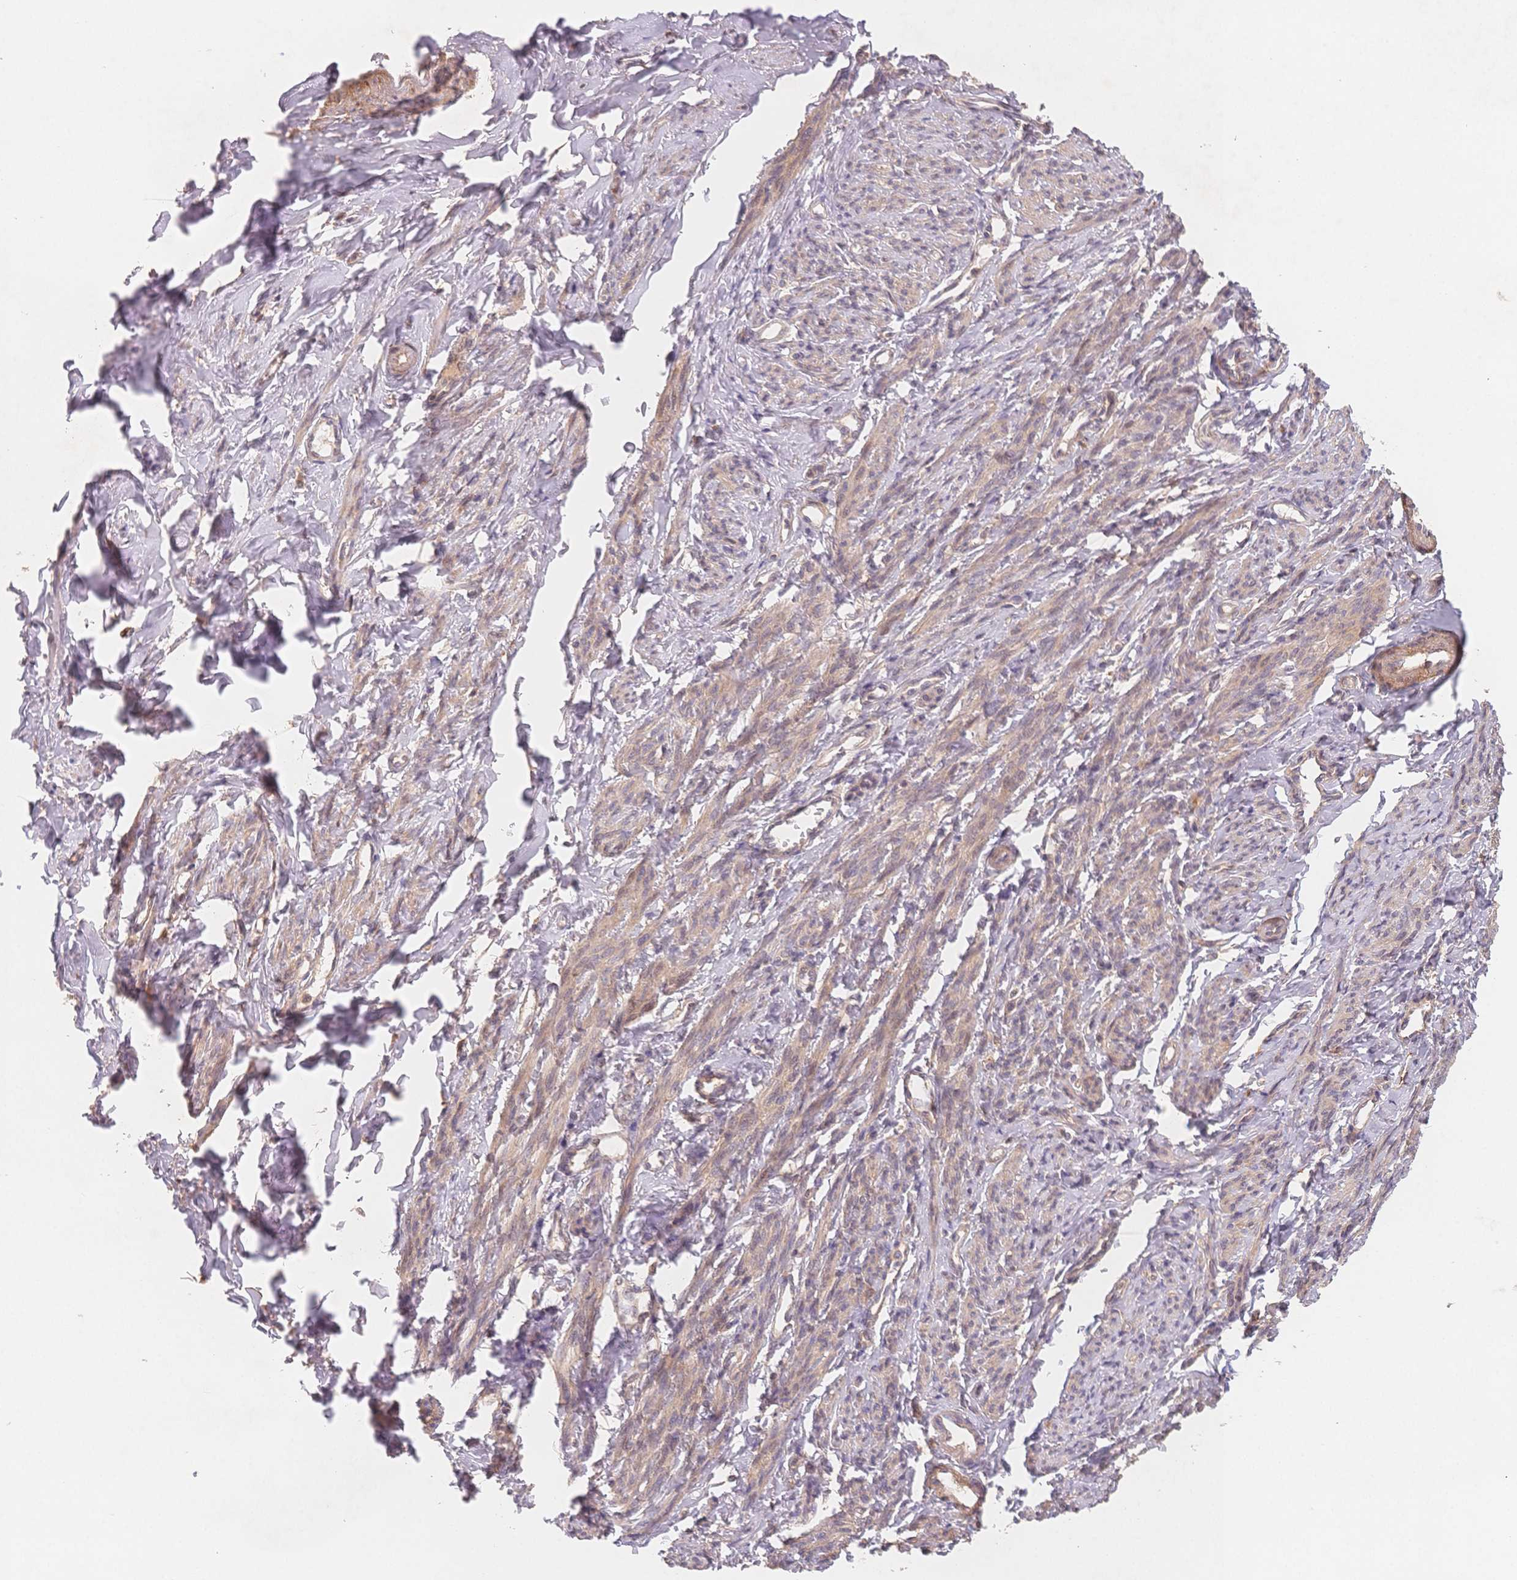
{"staining": {"intensity": "moderate", "quantity": "25%-75%", "location": "cytoplasmic/membranous"}, "tissue": "smooth muscle", "cell_type": "Smooth muscle cells", "image_type": "normal", "snomed": [{"axis": "morphology", "description": "Normal tissue, NOS"}, {"axis": "topography", "description": "Smooth muscle"}], "caption": "Protein expression by IHC displays moderate cytoplasmic/membranous staining in about 25%-75% of smooth muscle cells in benign smooth muscle. Nuclei are stained in blue.", "gene": "C12orf75", "patient": {"sex": "female", "age": 65}}